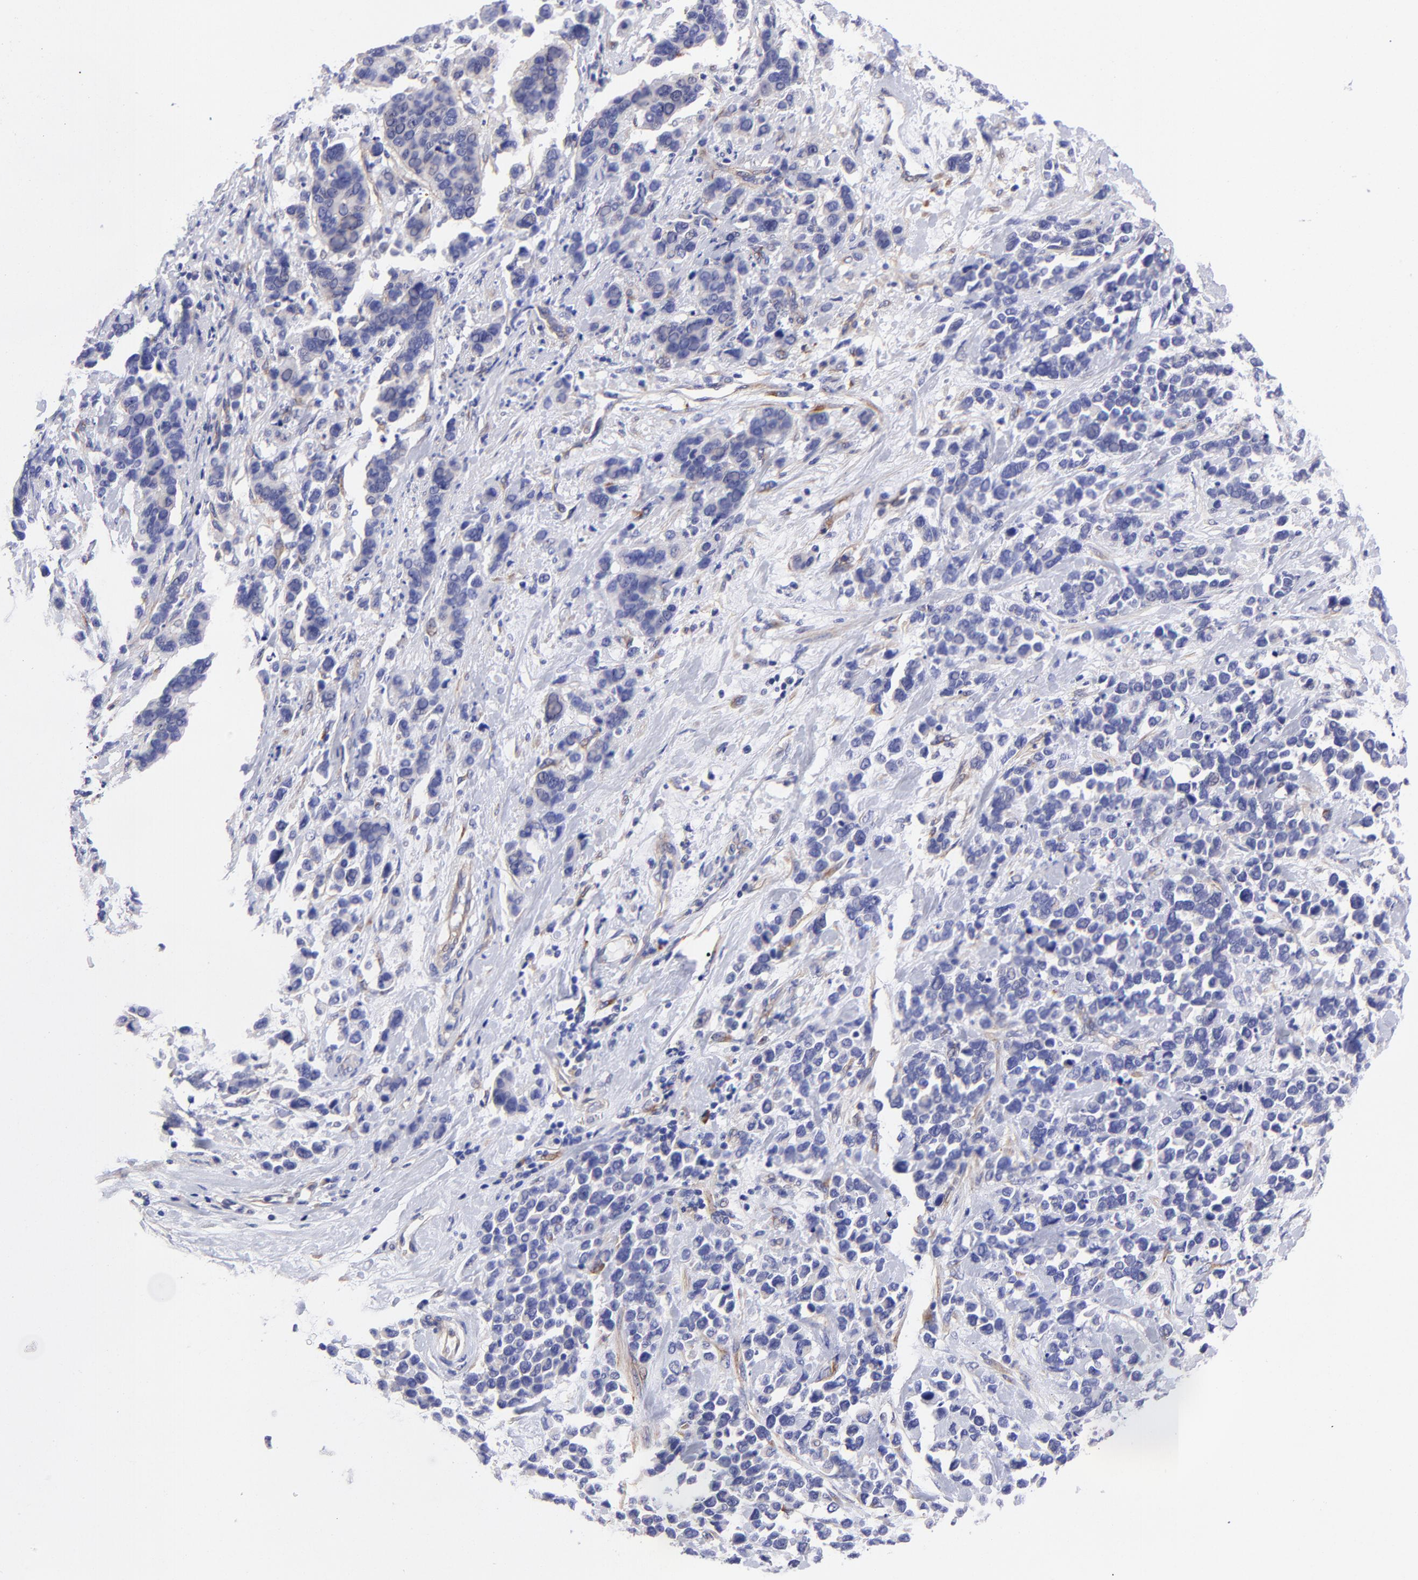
{"staining": {"intensity": "negative", "quantity": "none", "location": "none"}, "tissue": "stomach cancer", "cell_type": "Tumor cells", "image_type": "cancer", "snomed": [{"axis": "morphology", "description": "Adenocarcinoma, NOS"}, {"axis": "topography", "description": "Stomach, upper"}], "caption": "An immunohistochemistry (IHC) photomicrograph of adenocarcinoma (stomach) is shown. There is no staining in tumor cells of adenocarcinoma (stomach).", "gene": "PPFIBP1", "patient": {"sex": "male", "age": 71}}